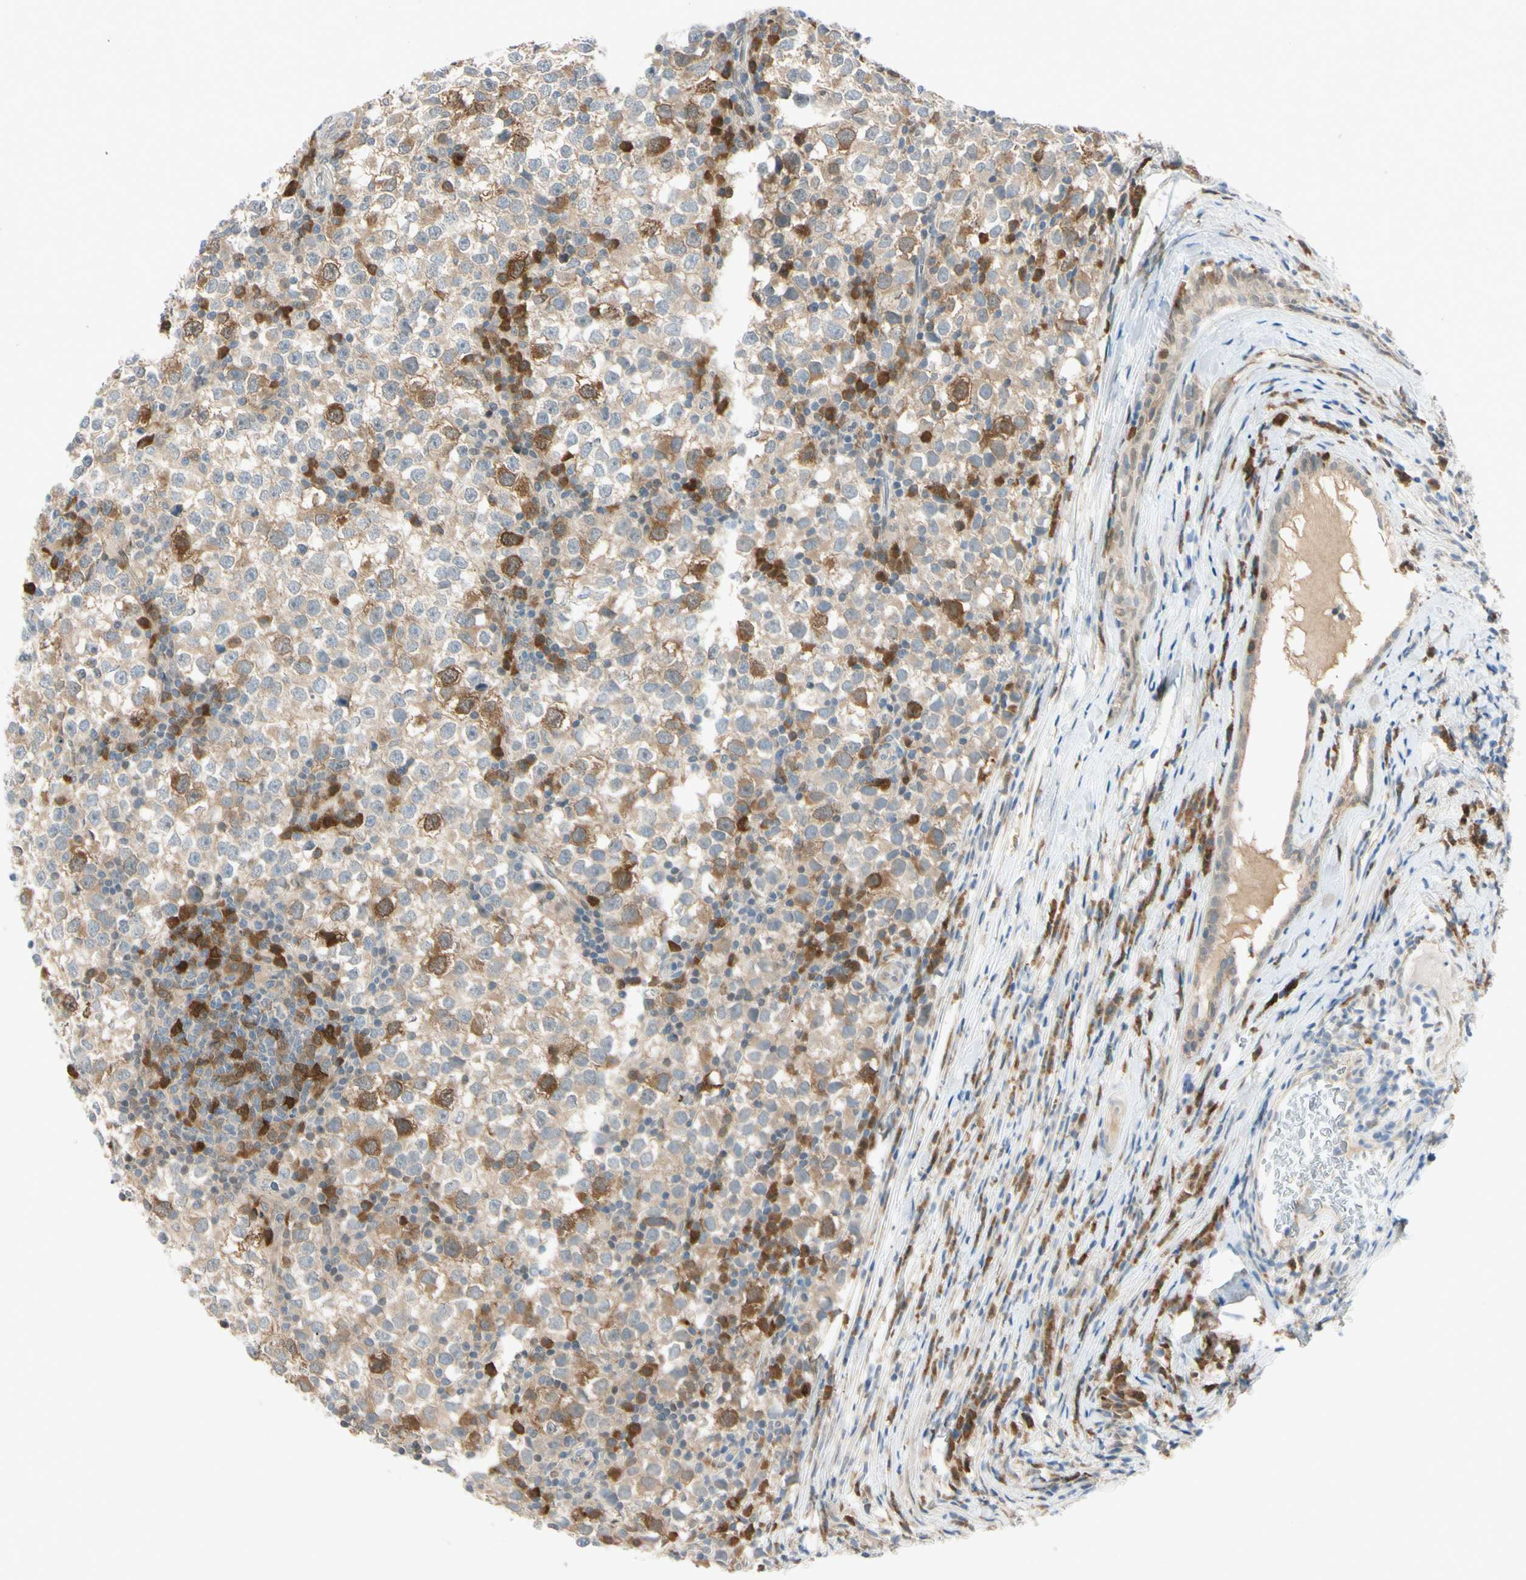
{"staining": {"intensity": "moderate", "quantity": "<25%", "location": "cytoplasmic/membranous"}, "tissue": "testis cancer", "cell_type": "Tumor cells", "image_type": "cancer", "snomed": [{"axis": "morphology", "description": "Seminoma, NOS"}, {"axis": "topography", "description": "Testis"}], "caption": "Immunohistochemistry (IHC) histopathology image of neoplastic tissue: testis seminoma stained using IHC displays low levels of moderate protein expression localized specifically in the cytoplasmic/membranous of tumor cells, appearing as a cytoplasmic/membranous brown color.", "gene": "PTTG1", "patient": {"sex": "male", "age": 65}}